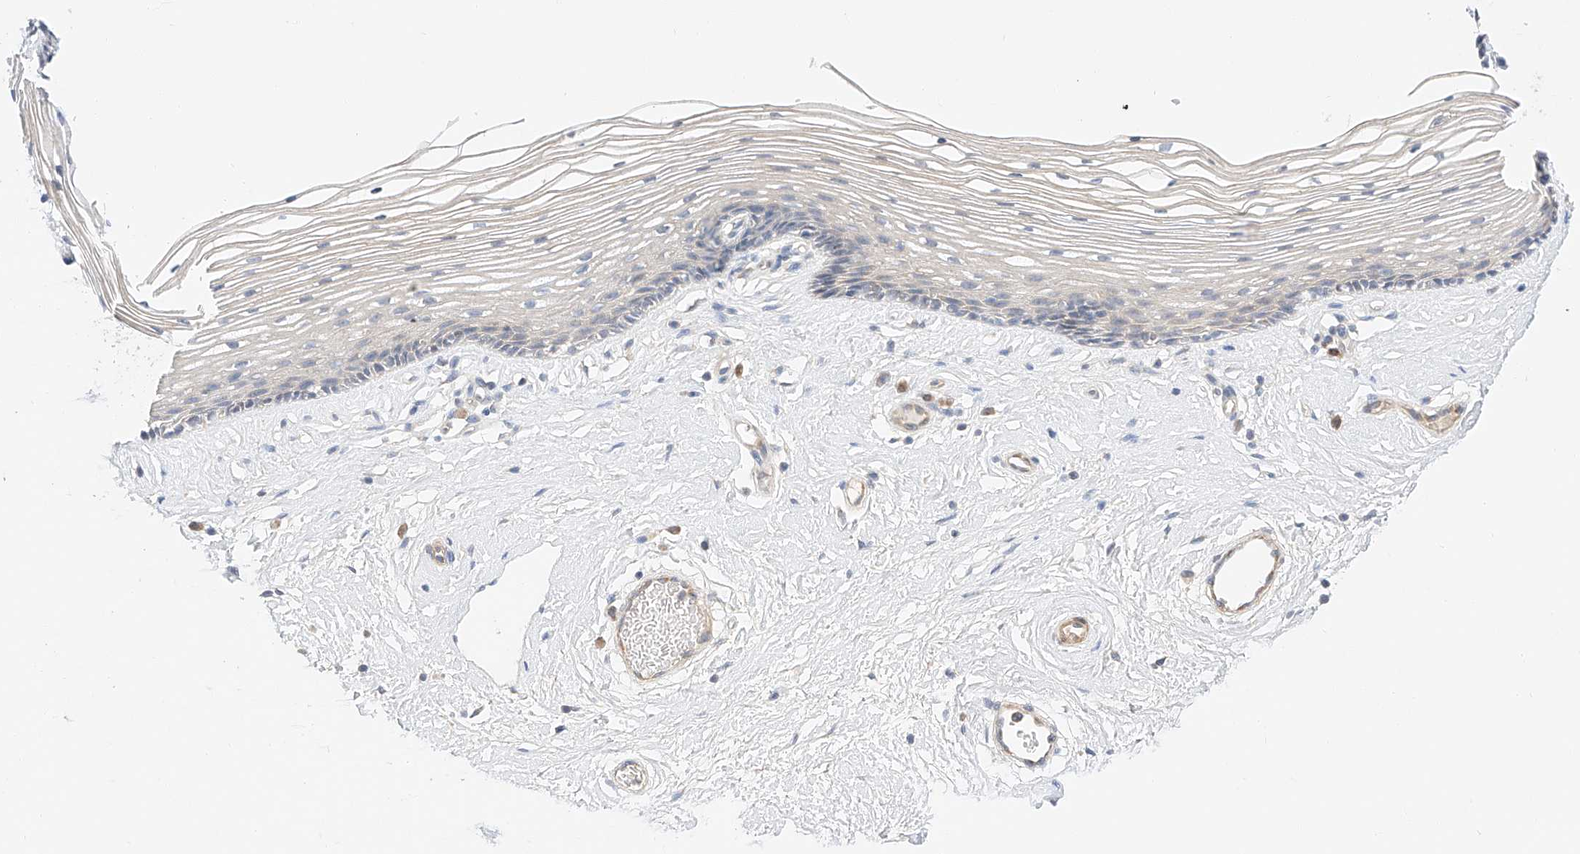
{"staining": {"intensity": "moderate", "quantity": "<25%", "location": "cytoplasmic/membranous"}, "tissue": "vagina", "cell_type": "Squamous epithelial cells", "image_type": "normal", "snomed": [{"axis": "morphology", "description": "Normal tissue, NOS"}, {"axis": "topography", "description": "Vagina"}], "caption": "IHC photomicrograph of normal vagina: vagina stained using immunohistochemistry shows low levels of moderate protein expression localized specifically in the cytoplasmic/membranous of squamous epithelial cells, appearing as a cytoplasmic/membranous brown color.", "gene": "C6orf118", "patient": {"sex": "female", "age": 46}}